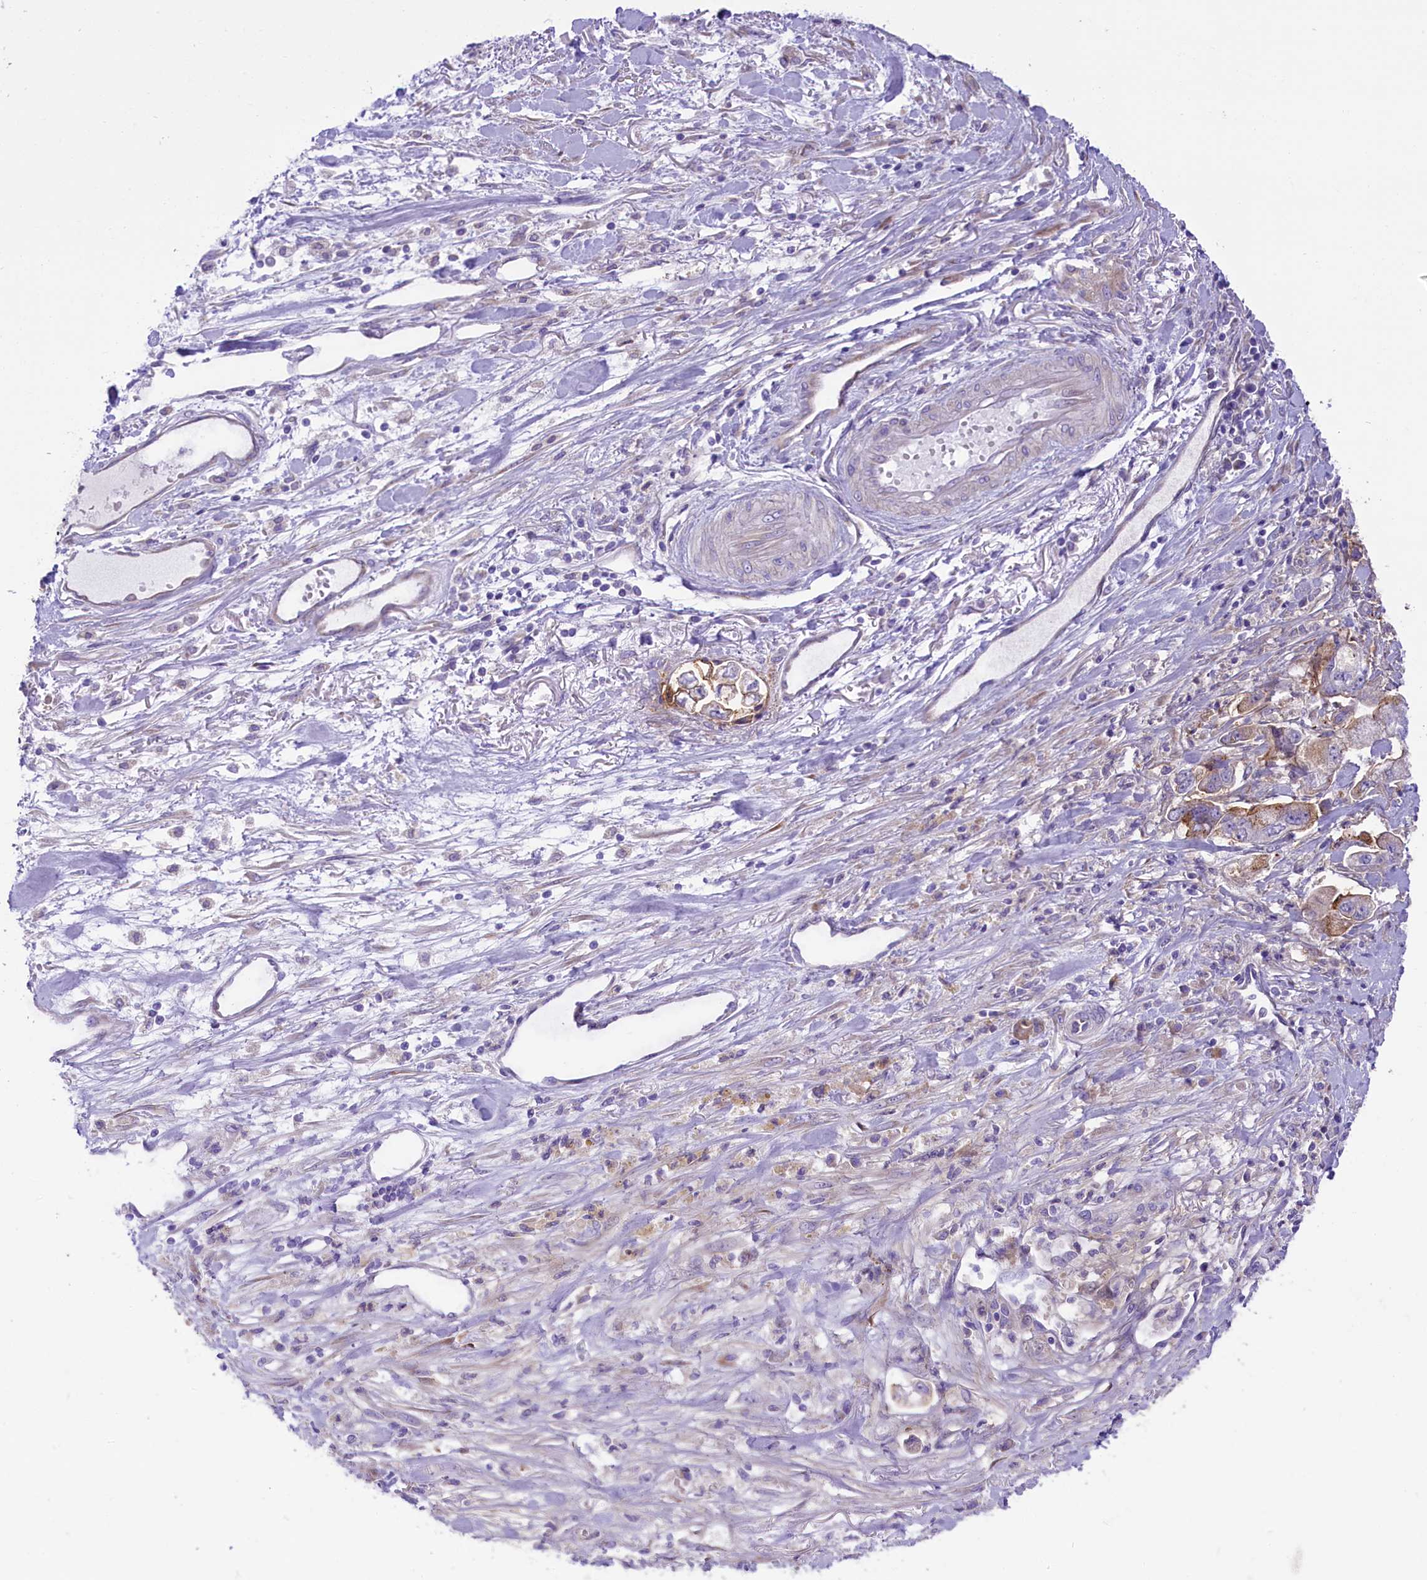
{"staining": {"intensity": "weak", "quantity": "<25%", "location": "cytoplasmic/membranous"}, "tissue": "stomach cancer", "cell_type": "Tumor cells", "image_type": "cancer", "snomed": [{"axis": "morphology", "description": "Adenocarcinoma, NOS"}, {"axis": "topography", "description": "Stomach"}], "caption": "A photomicrograph of human stomach cancer (adenocarcinoma) is negative for staining in tumor cells.", "gene": "PTPRU", "patient": {"sex": "male", "age": 62}}